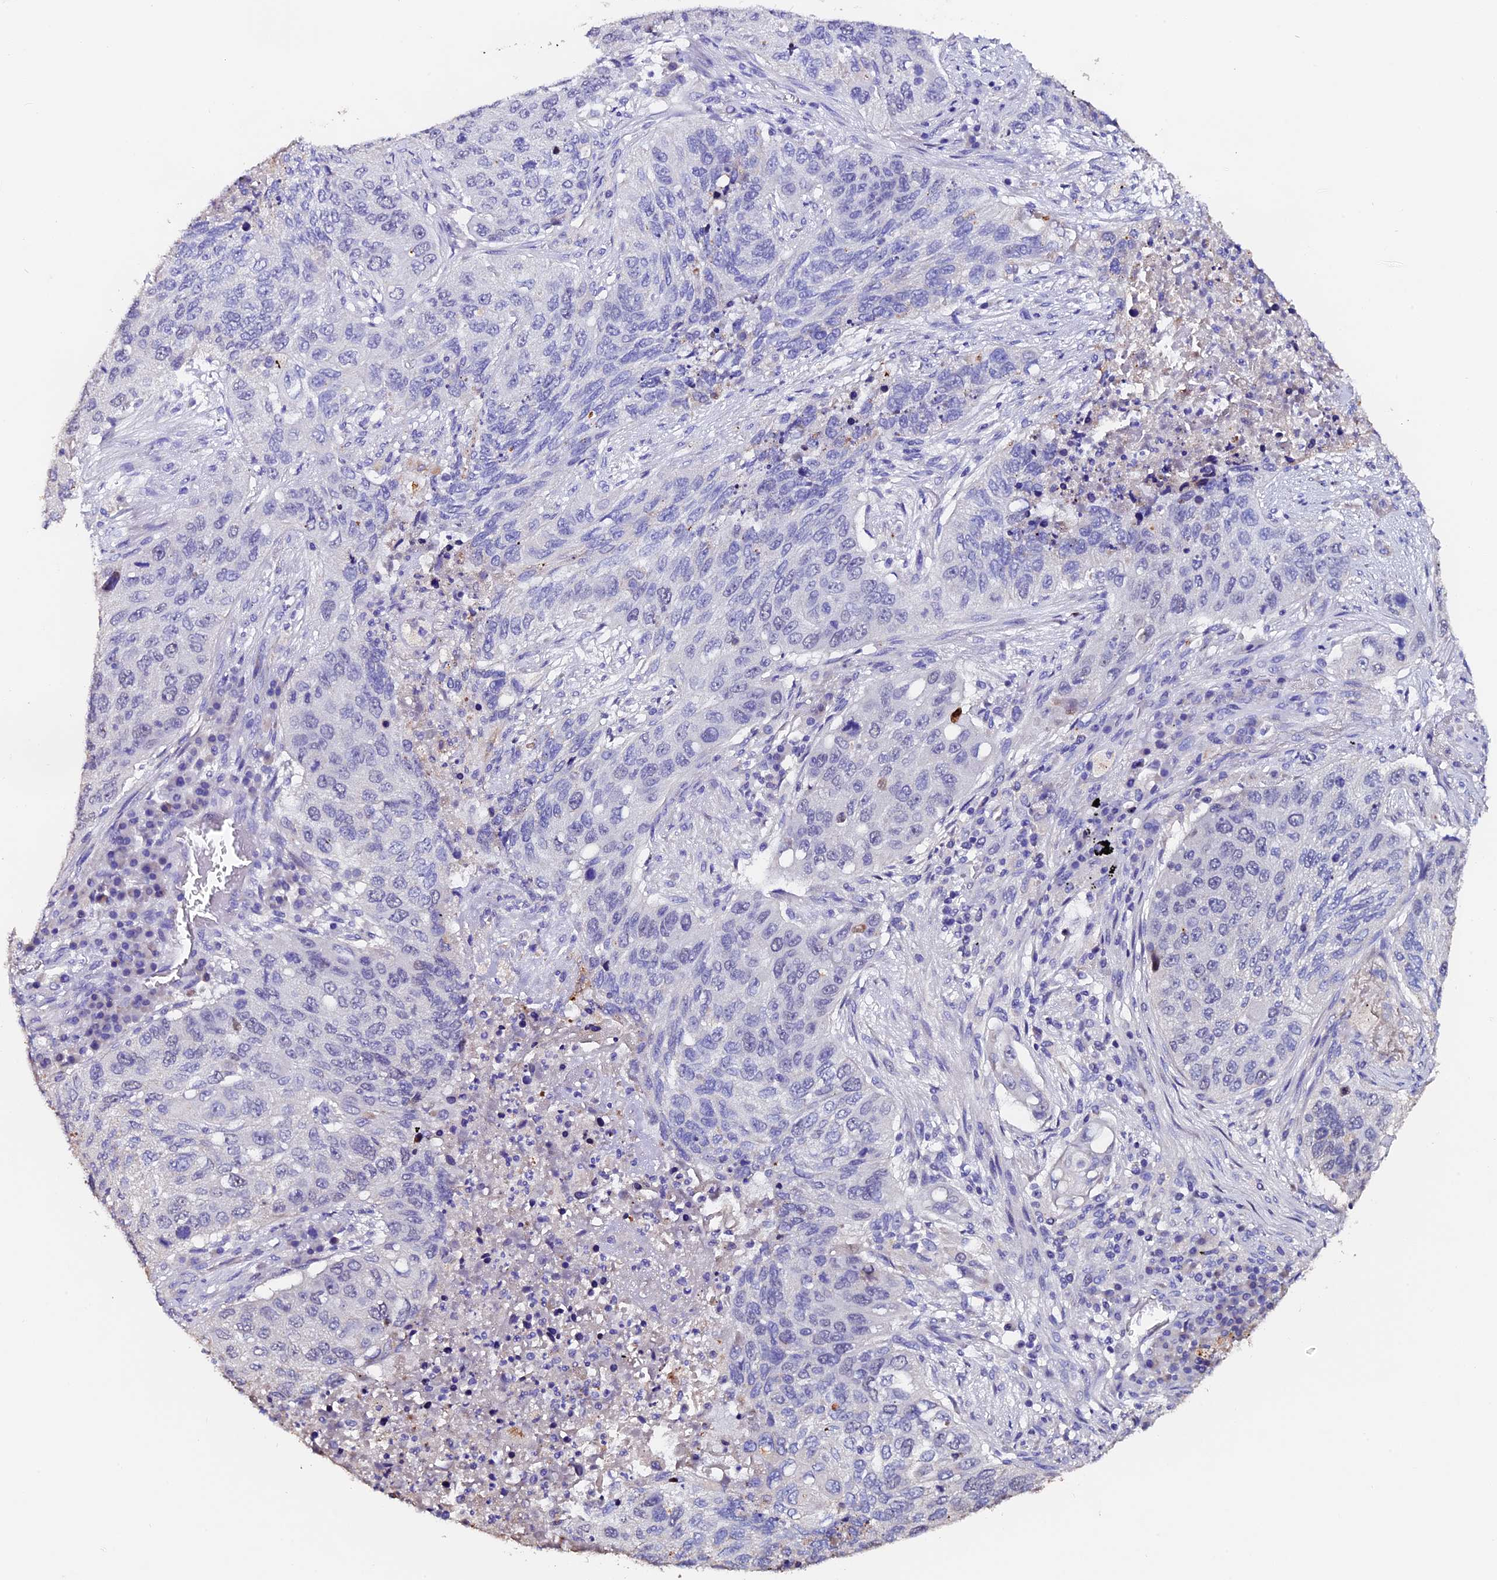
{"staining": {"intensity": "negative", "quantity": "none", "location": "none"}, "tissue": "lung cancer", "cell_type": "Tumor cells", "image_type": "cancer", "snomed": [{"axis": "morphology", "description": "Squamous cell carcinoma, NOS"}, {"axis": "topography", "description": "Lung"}], "caption": "Tumor cells show no significant protein positivity in lung squamous cell carcinoma.", "gene": "FBXW9", "patient": {"sex": "female", "age": 63}}